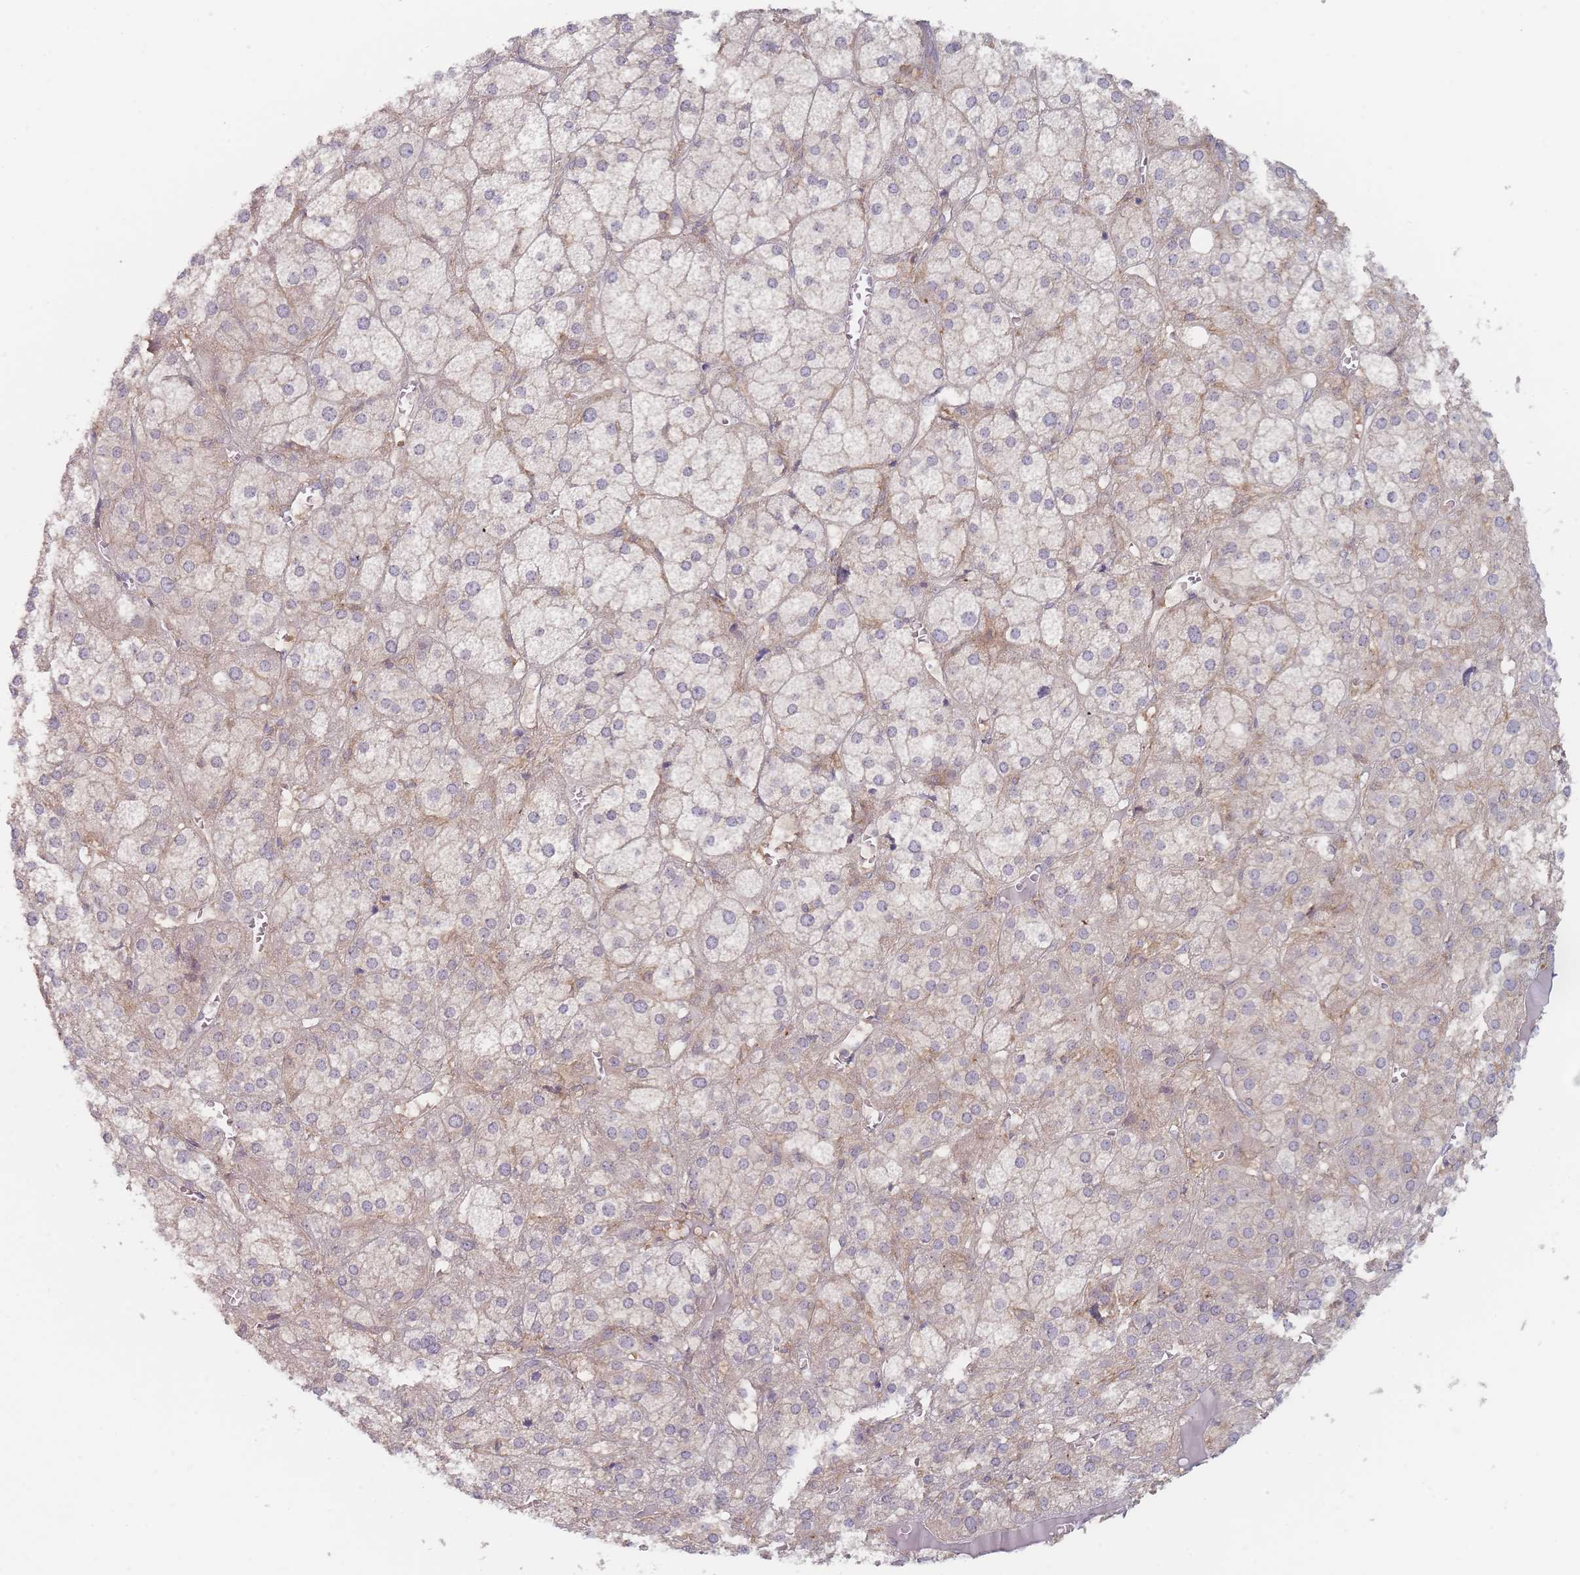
{"staining": {"intensity": "weak", "quantity": "25%-75%", "location": "cytoplasmic/membranous"}, "tissue": "adrenal gland", "cell_type": "Glandular cells", "image_type": "normal", "snomed": [{"axis": "morphology", "description": "Normal tissue, NOS"}, {"axis": "topography", "description": "Adrenal gland"}], "caption": "High-magnification brightfield microscopy of benign adrenal gland stained with DAB (3,3'-diaminobenzidine) (brown) and counterstained with hematoxylin (blue). glandular cells exhibit weak cytoplasmic/membranous expression is present in approximately25%-75% of cells.", "gene": "EFCC1", "patient": {"sex": "female", "age": 61}}